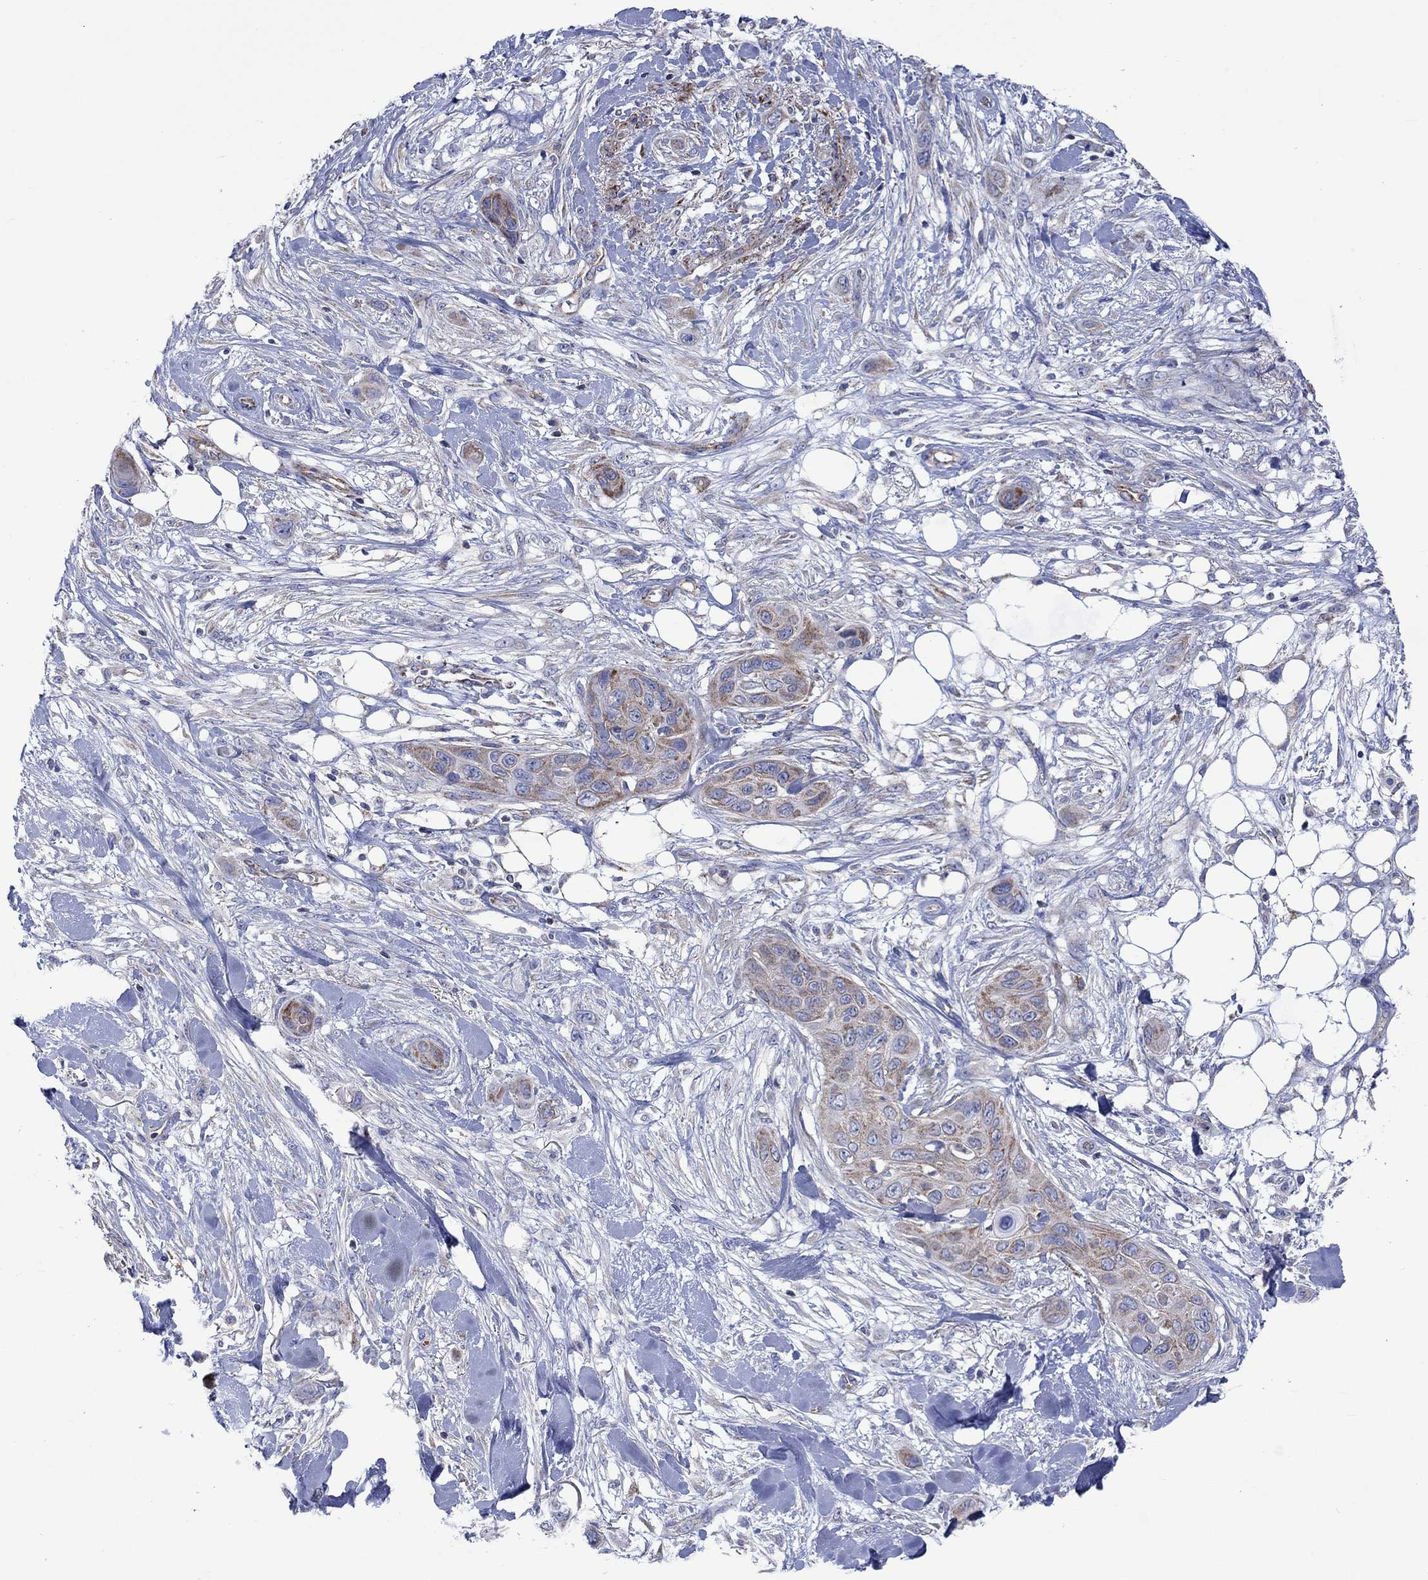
{"staining": {"intensity": "moderate", "quantity": "25%-75%", "location": "cytoplasmic/membranous"}, "tissue": "skin cancer", "cell_type": "Tumor cells", "image_type": "cancer", "snomed": [{"axis": "morphology", "description": "Squamous cell carcinoma, NOS"}, {"axis": "topography", "description": "Skin"}], "caption": "Protein staining of squamous cell carcinoma (skin) tissue exhibits moderate cytoplasmic/membranous positivity in approximately 25%-75% of tumor cells.", "gene": "CISD1", "patient": {"sex": "male", "age": 78}}